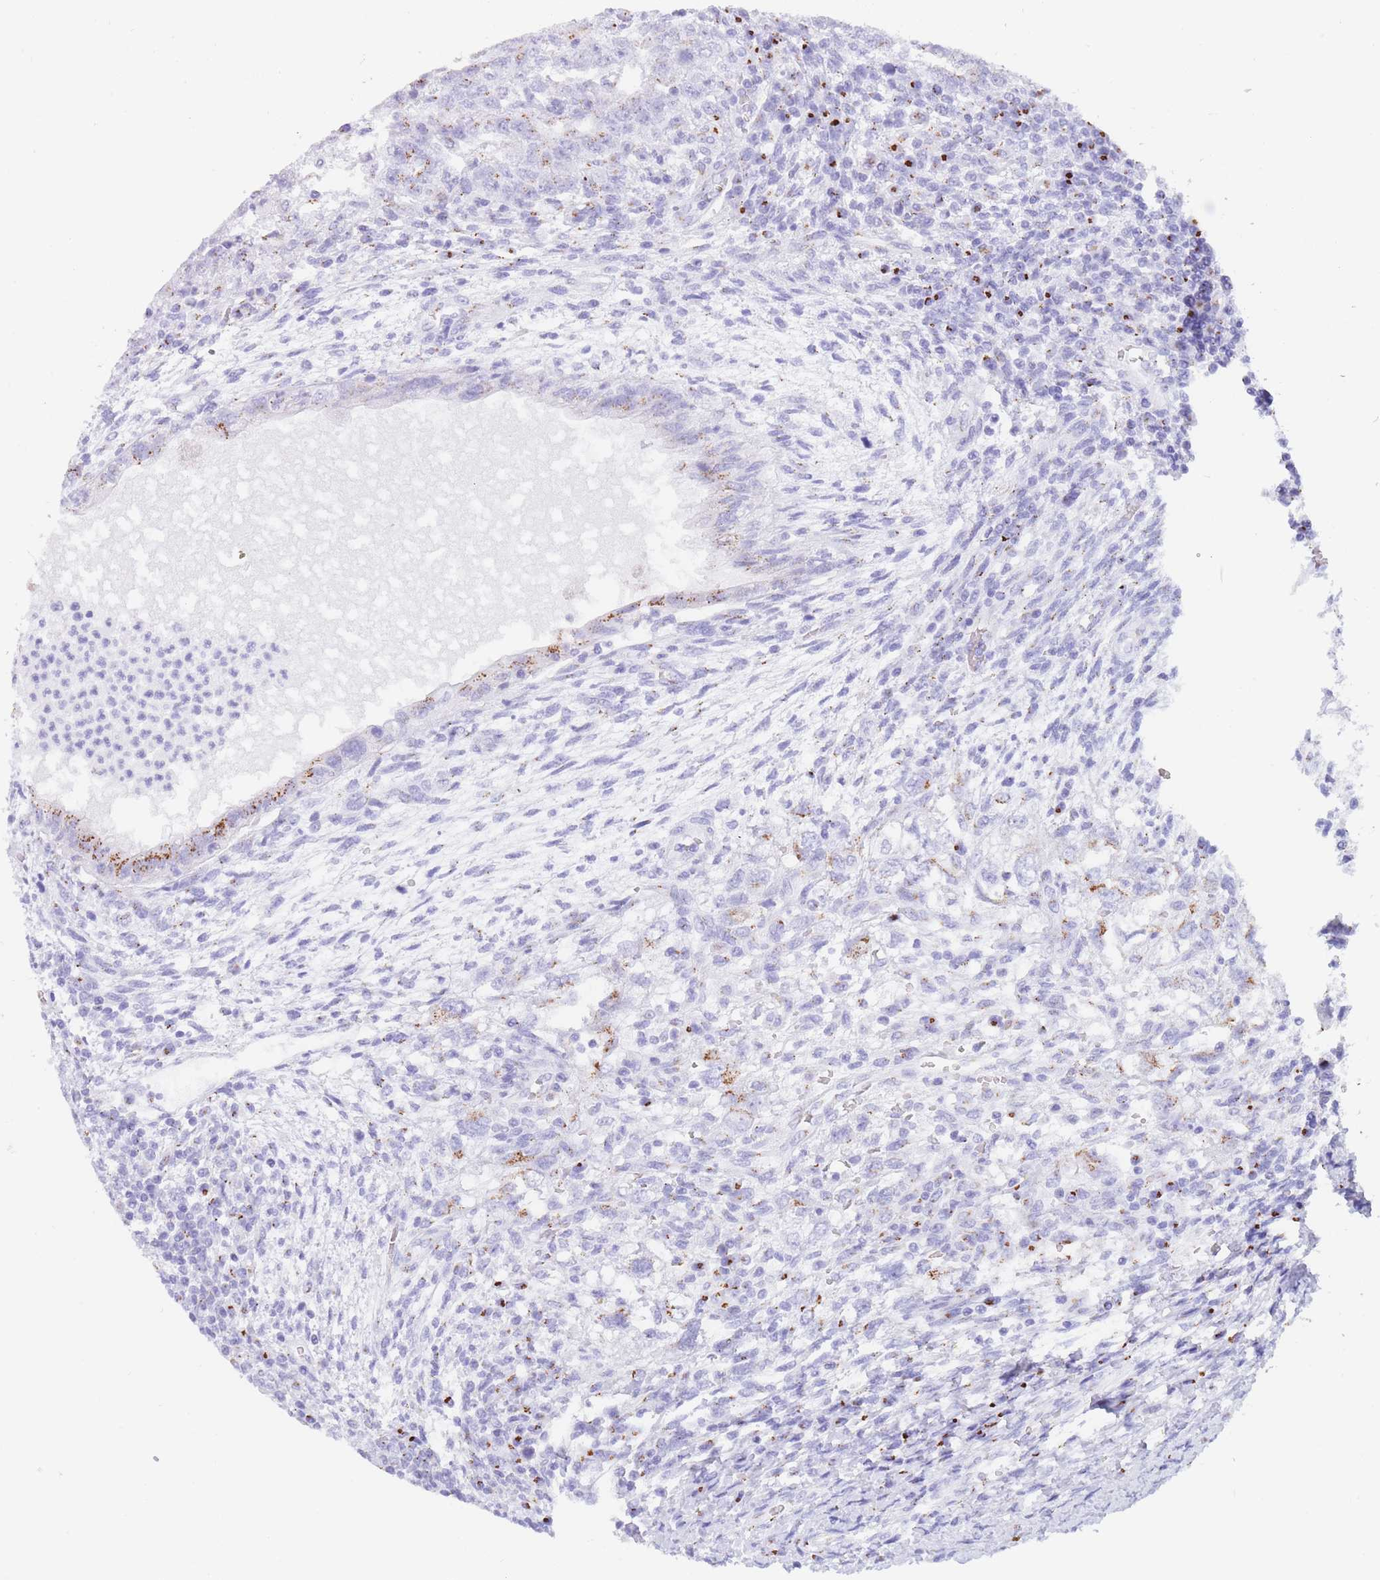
{"staining": {"intensity": "moderate", "quantity": "<25%", "location": "cytoplasmic/membranous"}, "tissue": "testis cancer", "cell_type": "Tumor cells", "image_type": "cancer", "snomed": [{"axis": "morphology", "description": "Carcinoma, Embryonal, NOS"}, {"axis": "topography", "description": "Testis"}], "caption": "A micrograph of human testis cancer stained for a protein reveals moderate cytoplasmic/membranous brown staining in tumor cells.", "gene": "FAM3C", "patient": {"sex": "male", "age": 26}}